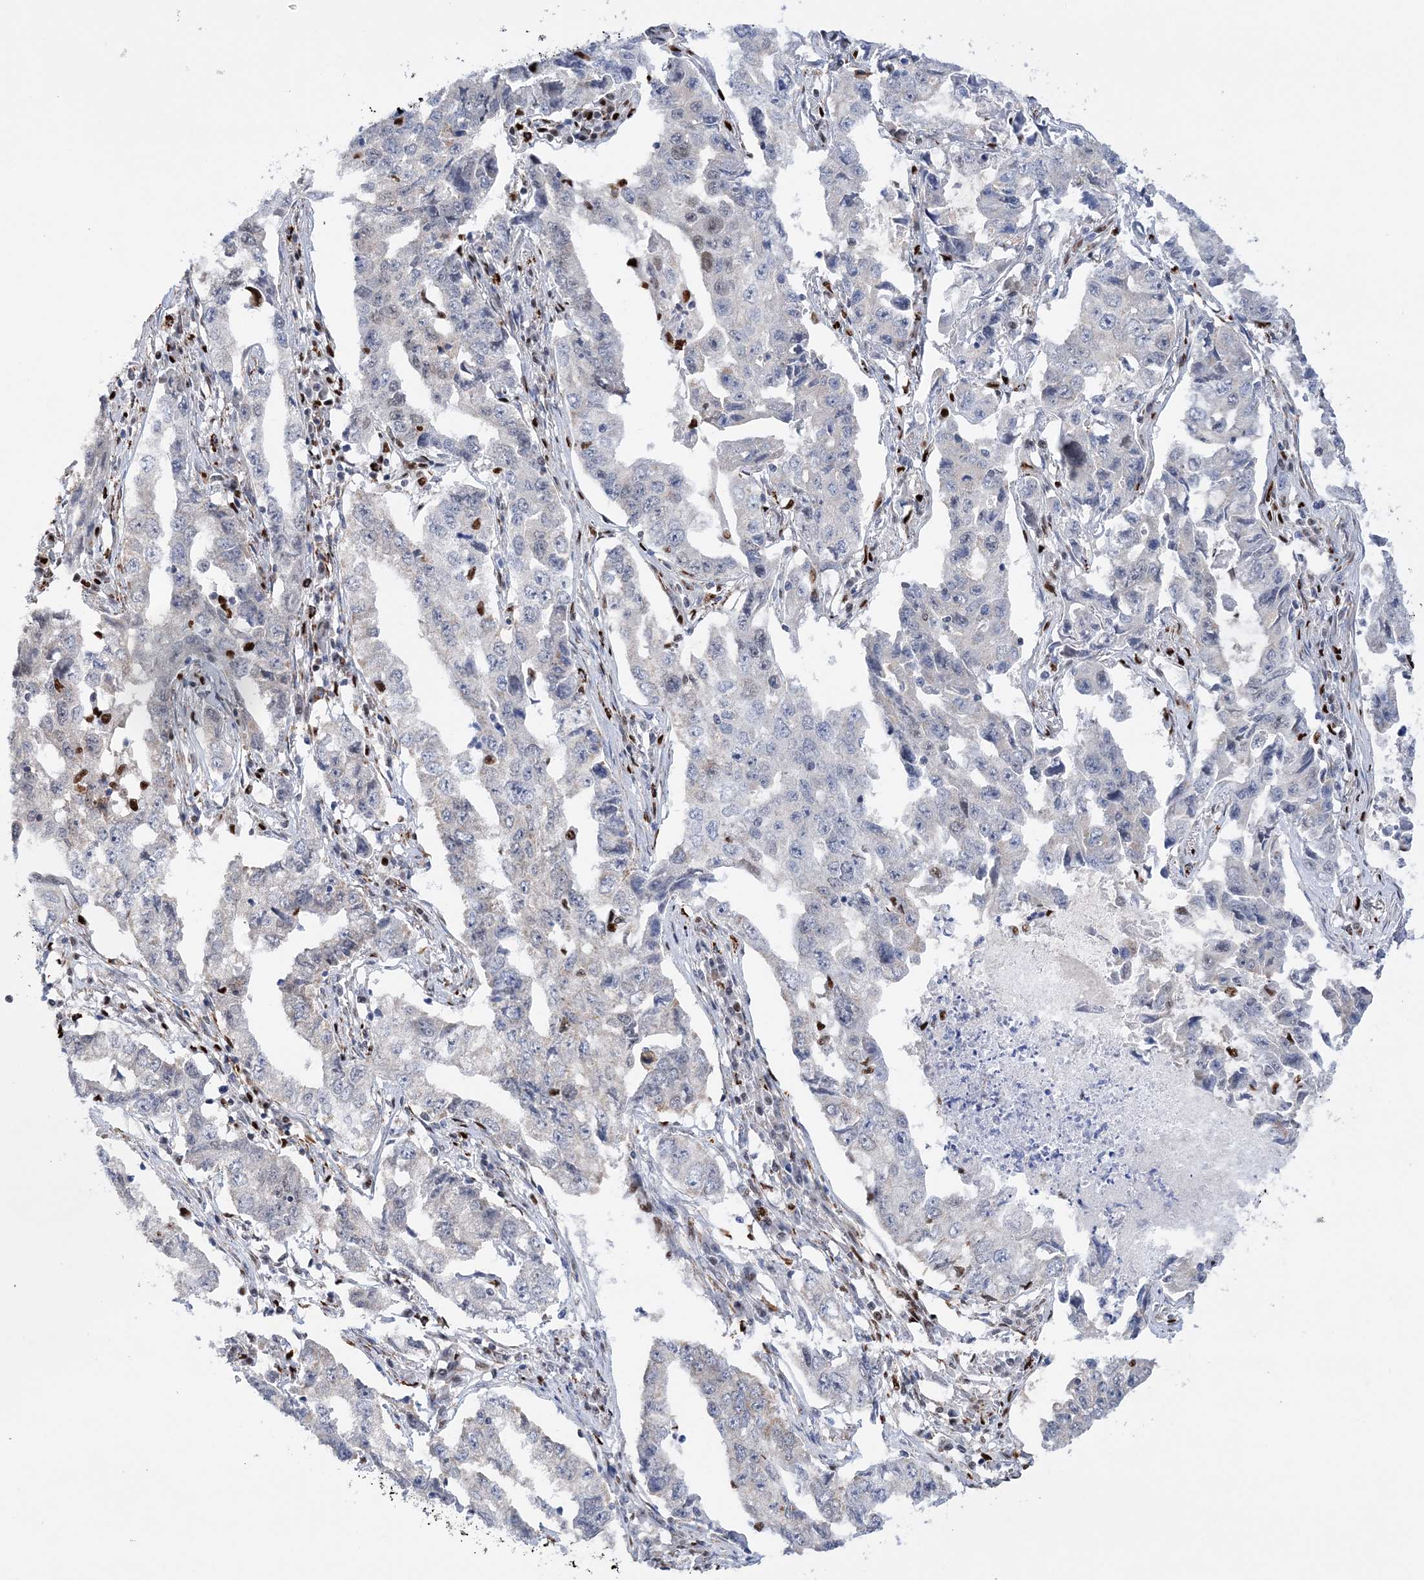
{"staining": {"intensity": "negative", "quantity": "none", "location": "none"}, "tissue": "lung cancer", "cell_type": "Tumor cells", "image_type": "cancer", "snomed": [{"axis": "morphology", "description": "Adenocarcinoma, NOS"}, {"axis": "topography", "description": "Lung"}], "caption": "There is no significant expression in tumor cells of lung adenocarcinoma.", "gene": "NIT2", "patient": {"sex": "female", "age": 51}}